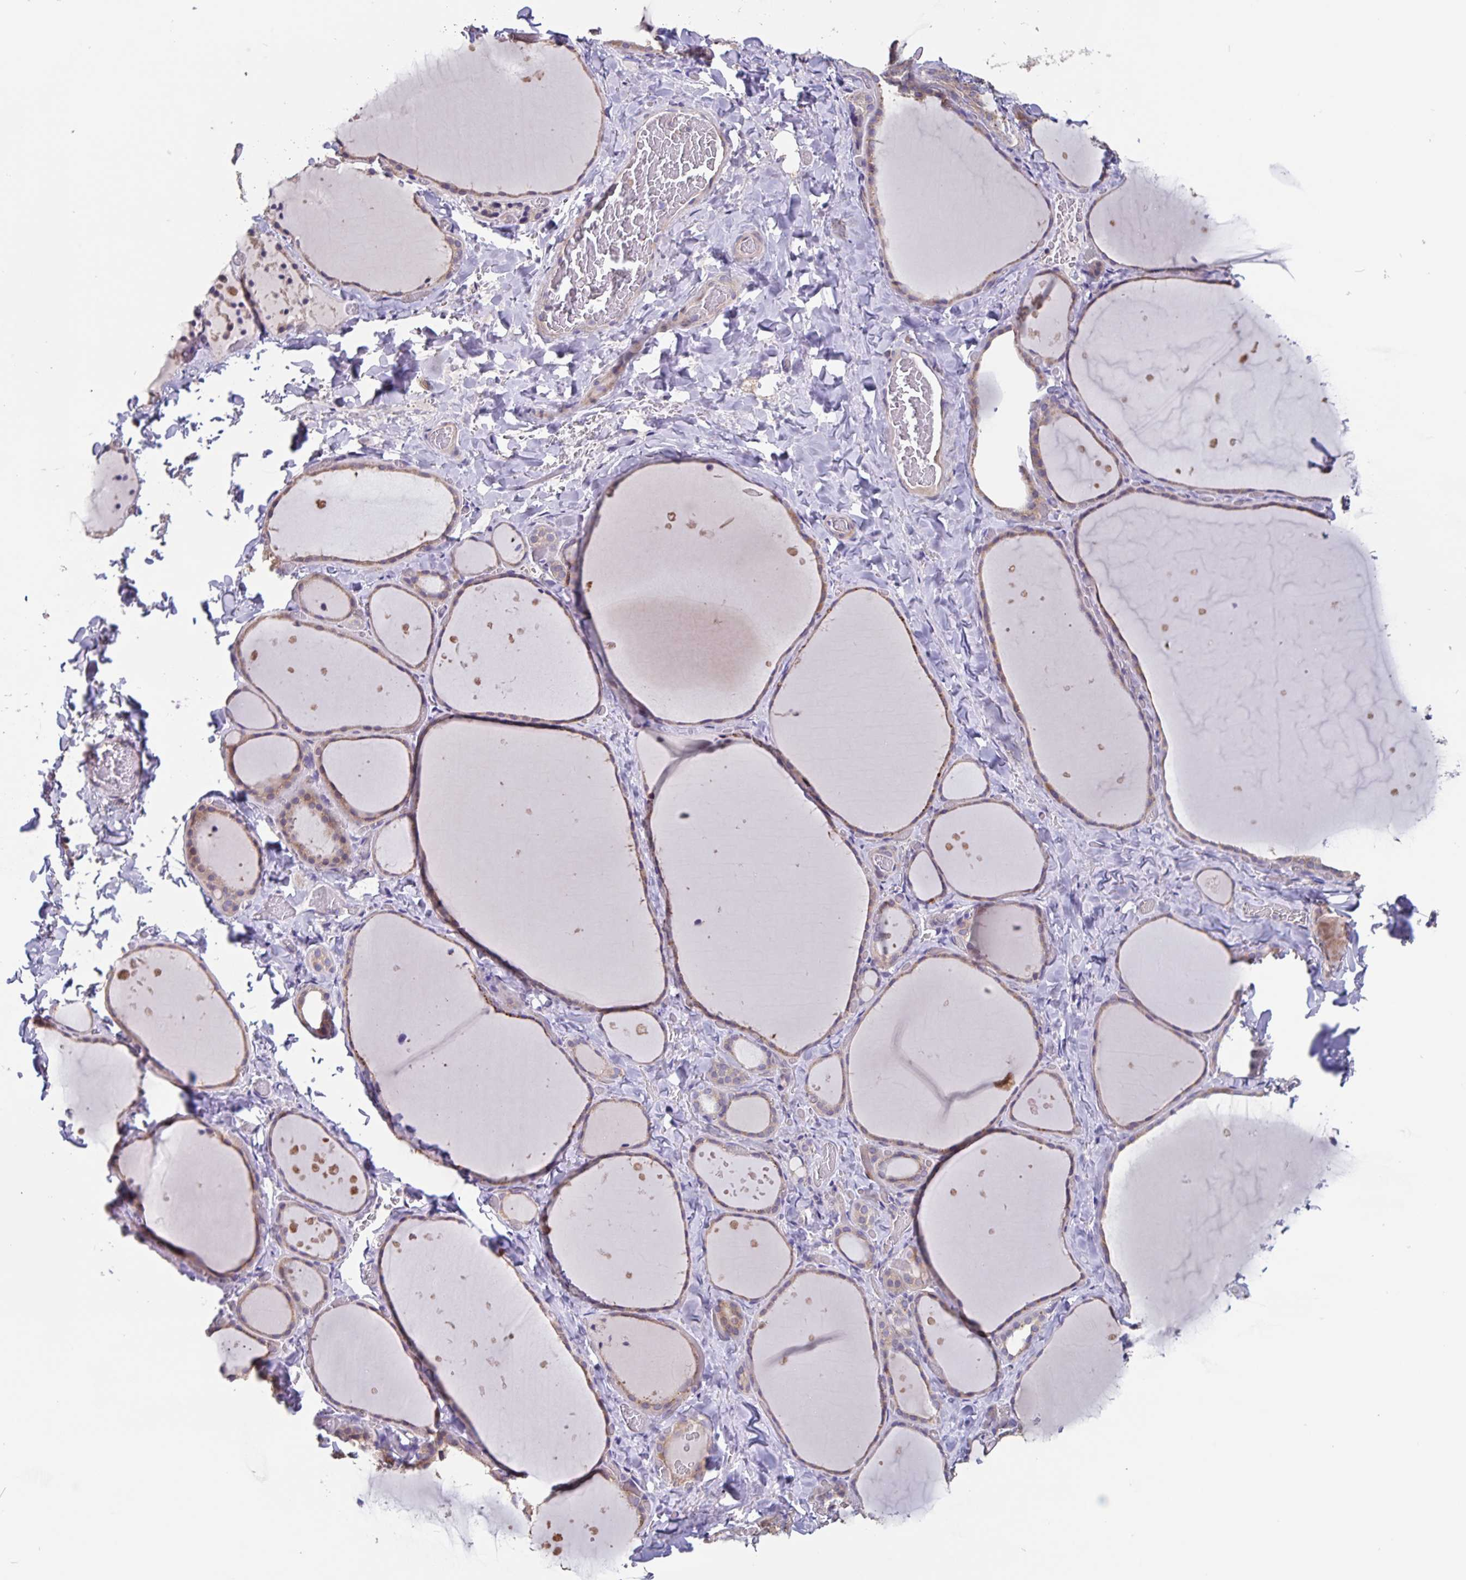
{"staining": {"intensity": "moderate", "quantity": "25%-75%", "location": "cytoplasmic/membranous"}, "tissue": "thyroid gland", "cell_type": "Glandular cells", "image_type": "normal", "snomed": [{"axis": "morphology", "description": "Normal tissue, NOS"}, {"axis": "topography", "description": "Thyroid gland"}], "caption": "About 25%-75% of glandular cells in benign human thyroid gland show moderate cytoplasmic/membranous protein expression as visualized by brown immunohistochemical staining.", "gene": "FBXL16", "patient": {"sex": "female", "age": 36}}